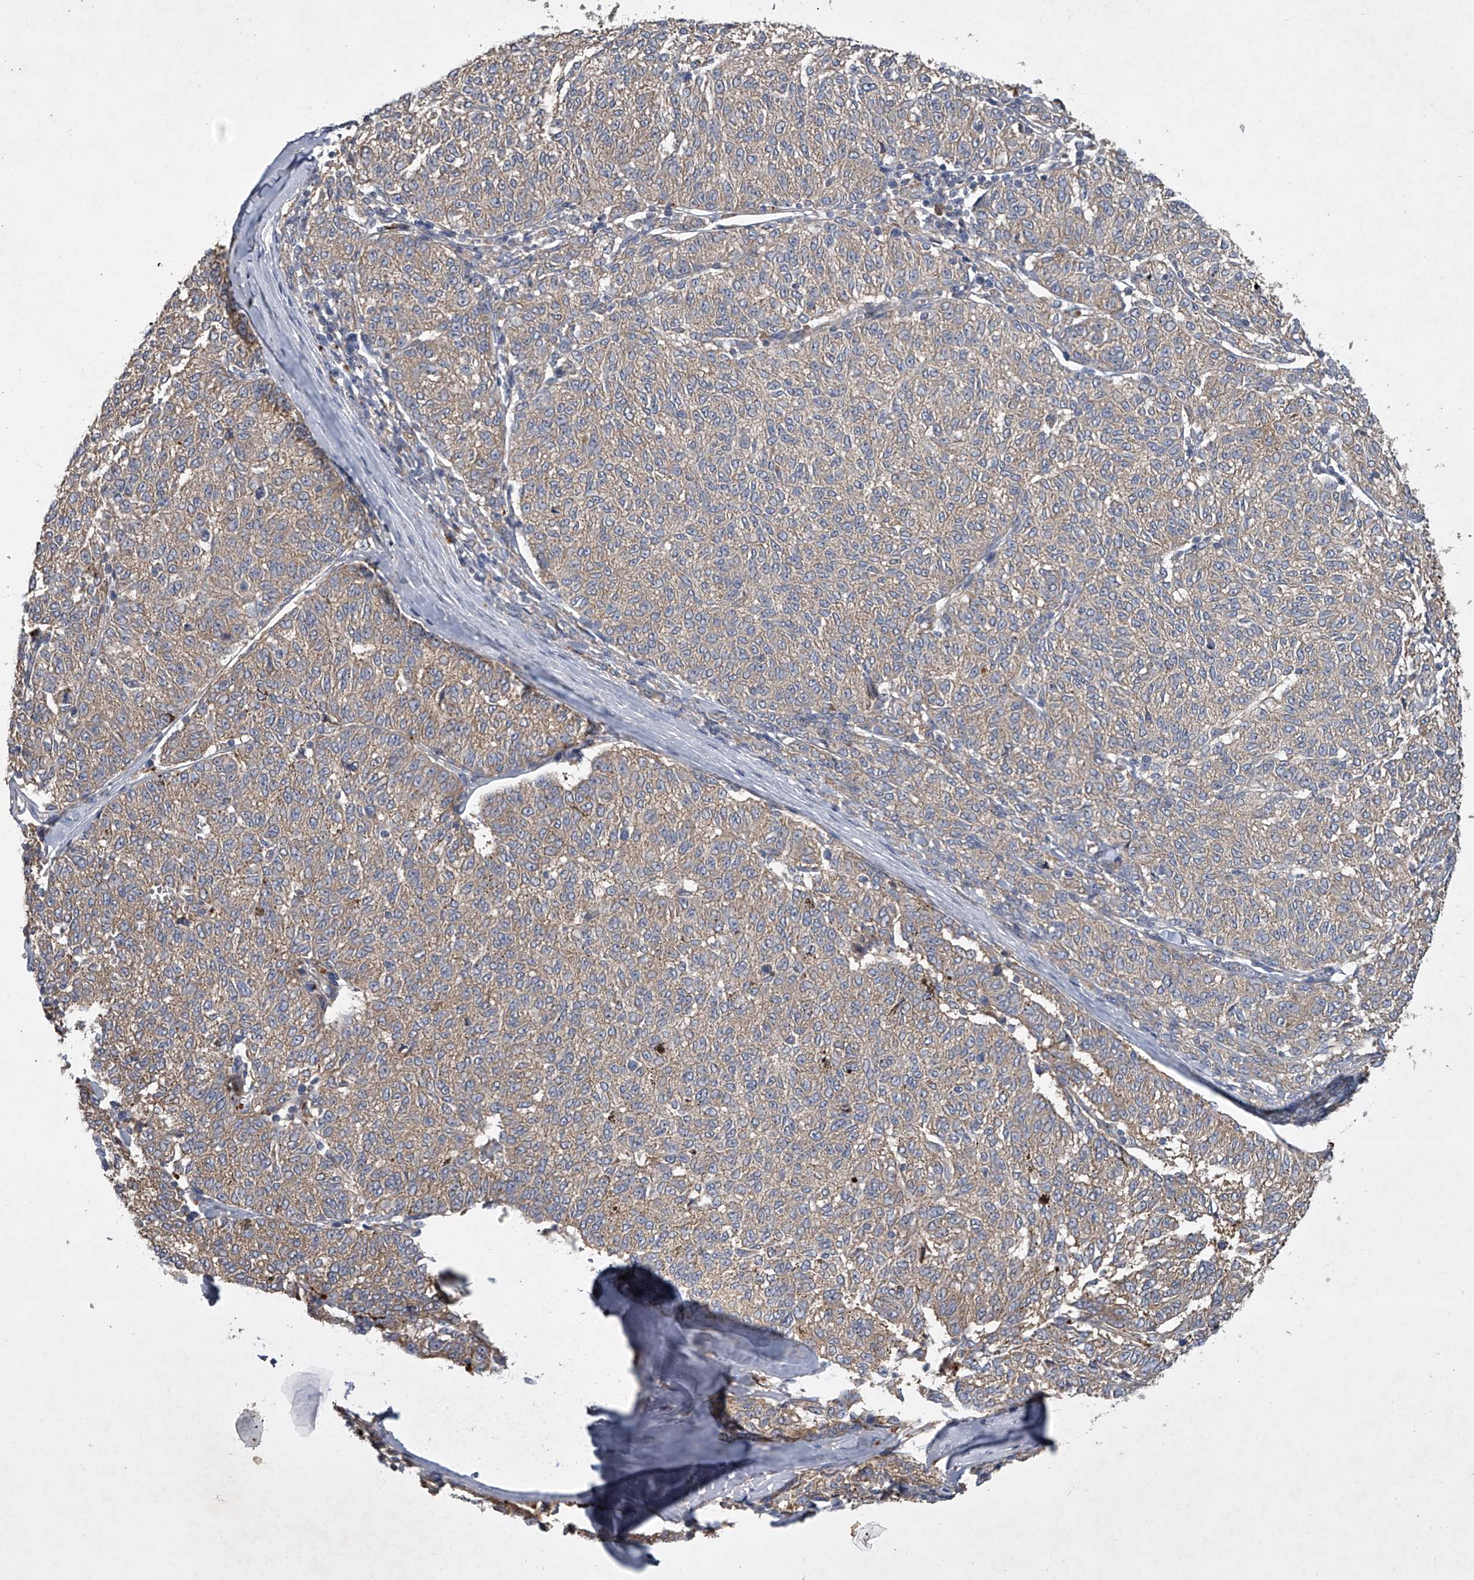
{"staining": {"intensity": "moderate", "quantity": ">75%", "location": "cytoplasmic/membranous"}, "tissue": "melanoma", "cell_type": "Tumor cells", "image_type": "cancer", "snomed": [{"axis": "morphology", "description": "Malignant melanoma, NOS"}, {"axis": "topography", "description": "Skin"}], "caption": "Melanoma stained with a protein marker shows moderate staining in tumor cells.", "gene": "DOCK9", "patient": {"sex": "female", "age": 72}}